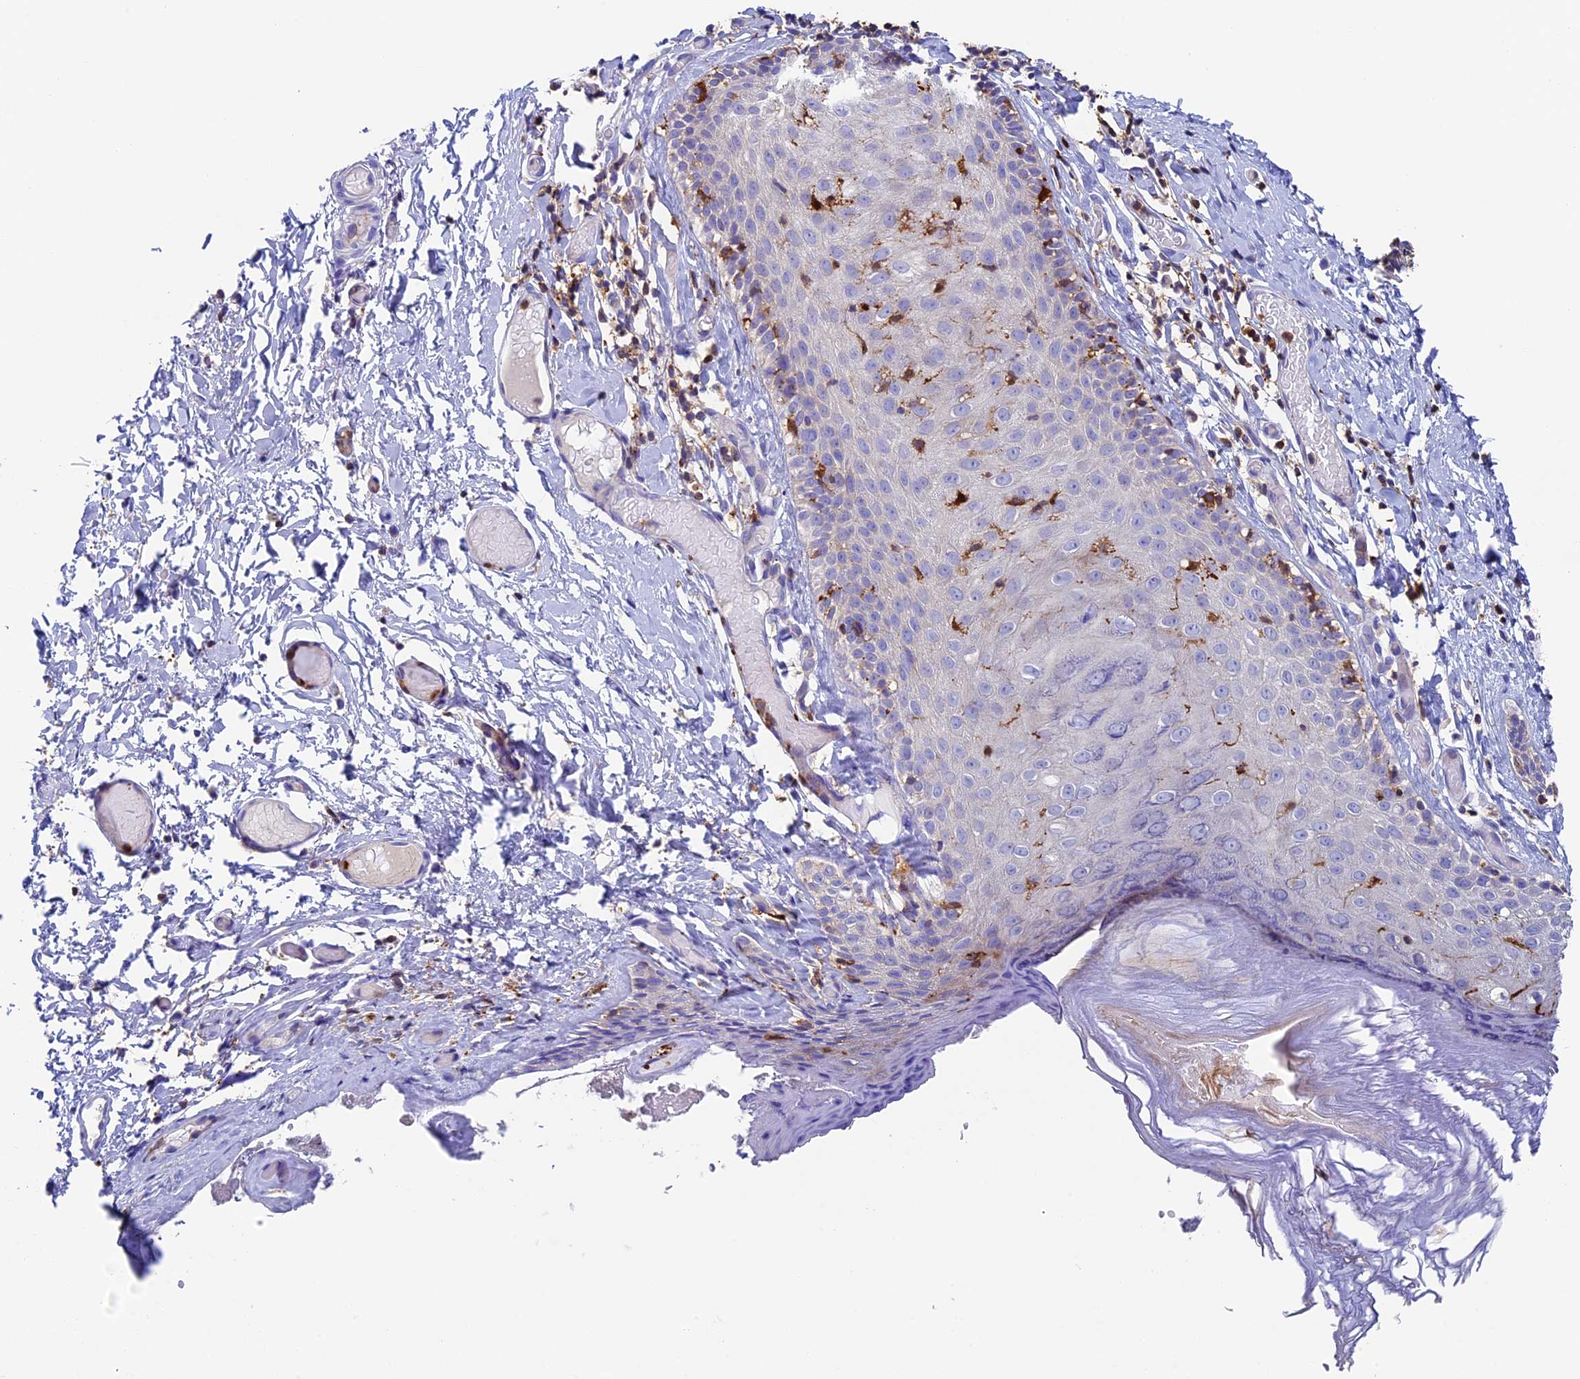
{"staining": {"intensity": "weak", "quantity": "<25%", "location": "cytoplasmic/membranous"}, "tissue": "skin", "cell_type": "Epidermal cells", "image_type": "normal", "snomed": [{"axis": "morphology", "description": "Normal tissue, NOS"}, {"axis": "topography", "description": "Adipose tissue"}, {"axis": "topography", "description": "Vascular tissue"}, {"axis": "topography", "description": "Vulva"}, {"axis": "topography", "description": "Peripheral nerve tissue"}], "caption": "High magnification brightfield microscopy of unremarkable skin stained with DAB (3,3'-diaminobenzidine) (brown) and counterstained with hematoxylin (blue): epidermal cells show no significant staining. (DAB (3,3'-diaminobenzidine) immunohistochemistry (IHC) visualized using brightfield microscopy, high magnification).", "gene": "ADAT1", "patient": {"sex": "female", "age": 86}}